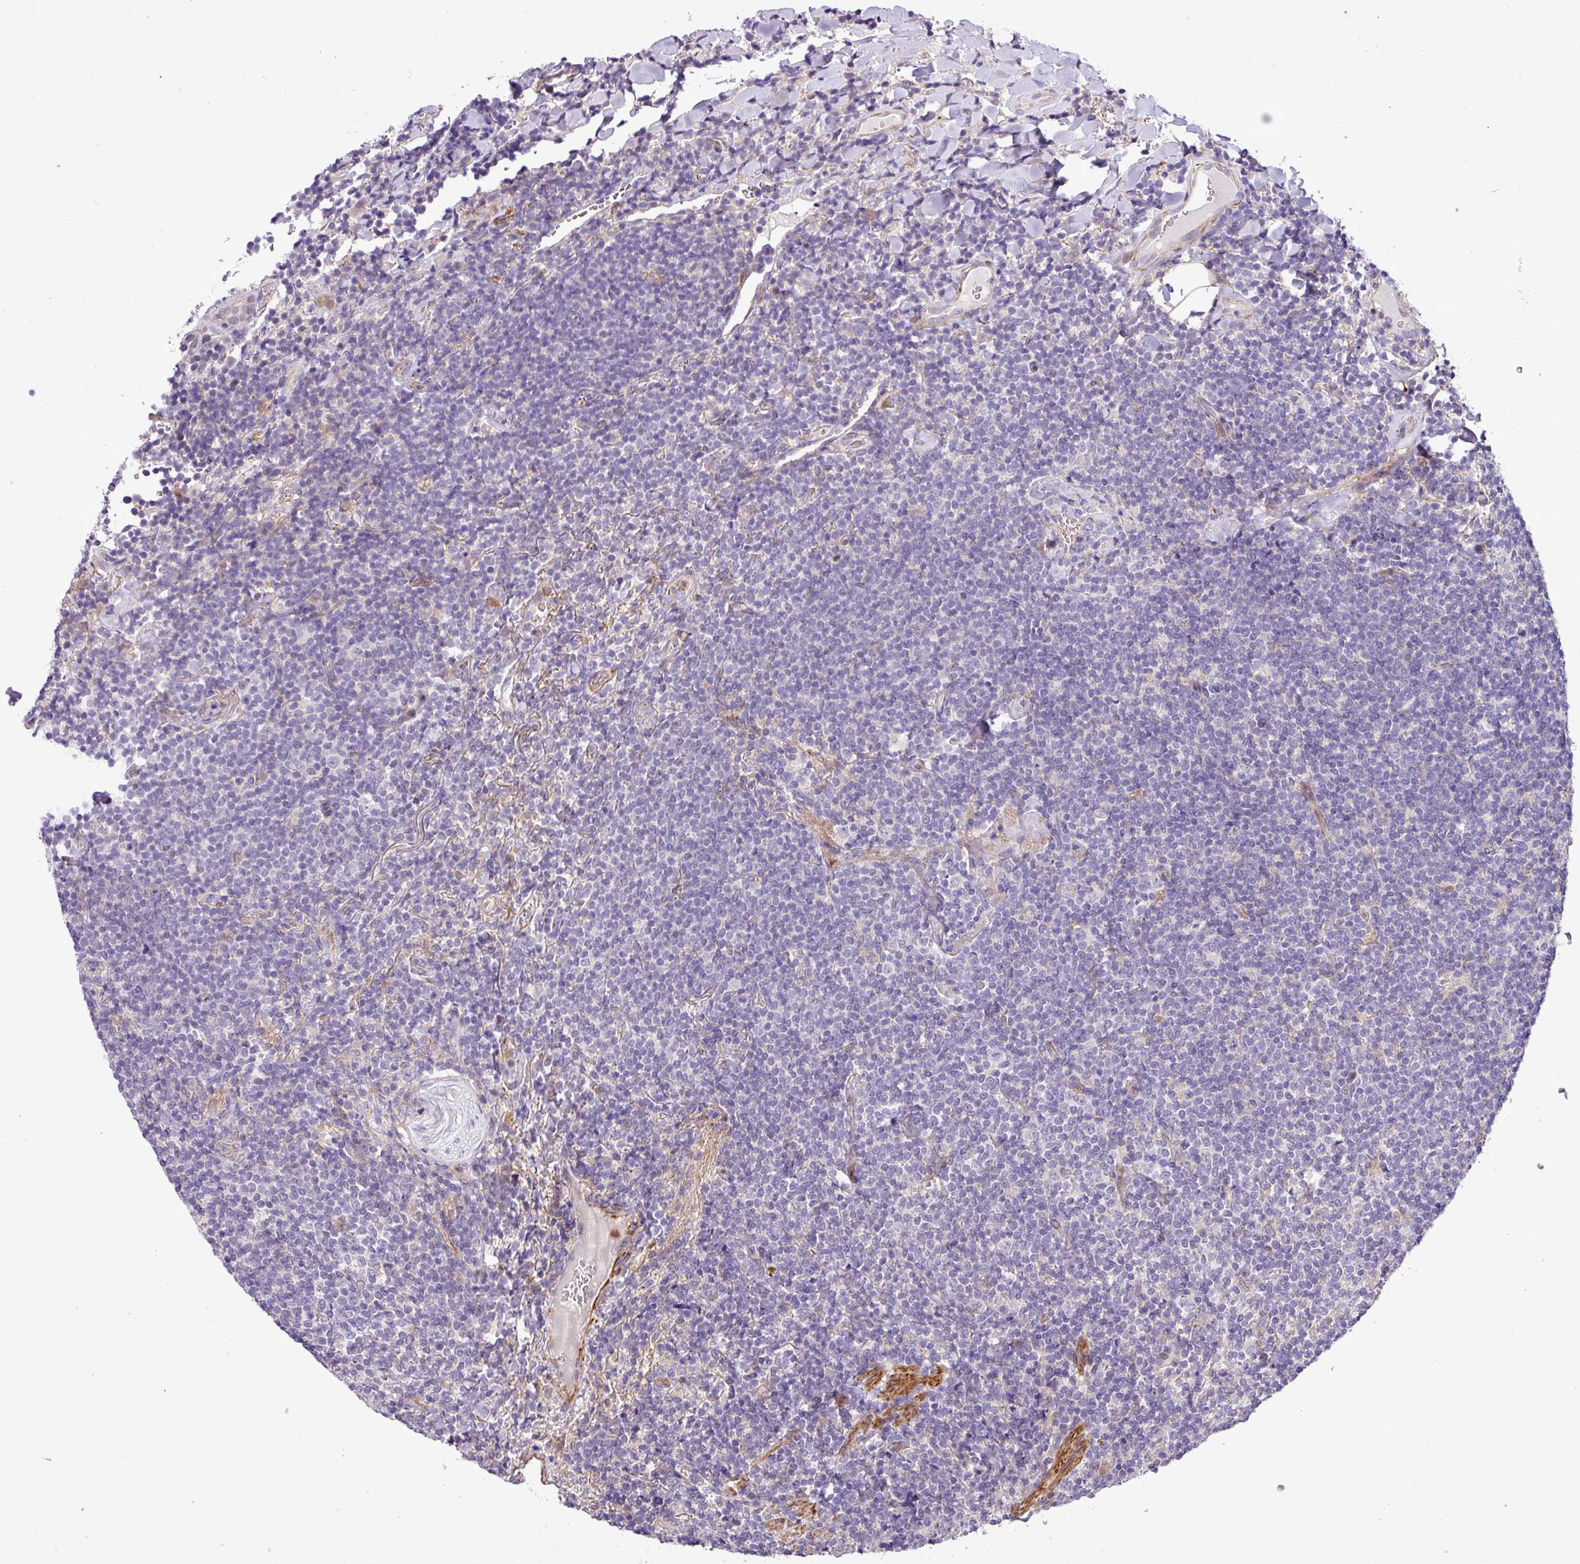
{"staining": {"intensity": "negative", "quantity": "none", "location": "none"}, "tissue": "lymphoma", "cell_type": "Tumor cells", "image_type": "cancer", "snomed": [{"axis": "morphology", "description": "Malignant lymphoma, non-Hodgkin's type, Low grade"}, {"axis": "topography", "description": "Lung"}], "caption": "IHC photomicrograph of human low-grade malignant lymphoma, non-Hodgkin's type stained for a protein (brown), which reveals no positivity in tumor cells.", "gene": "NBEAL2", "patient": {"sex": "female", "age": 71}}